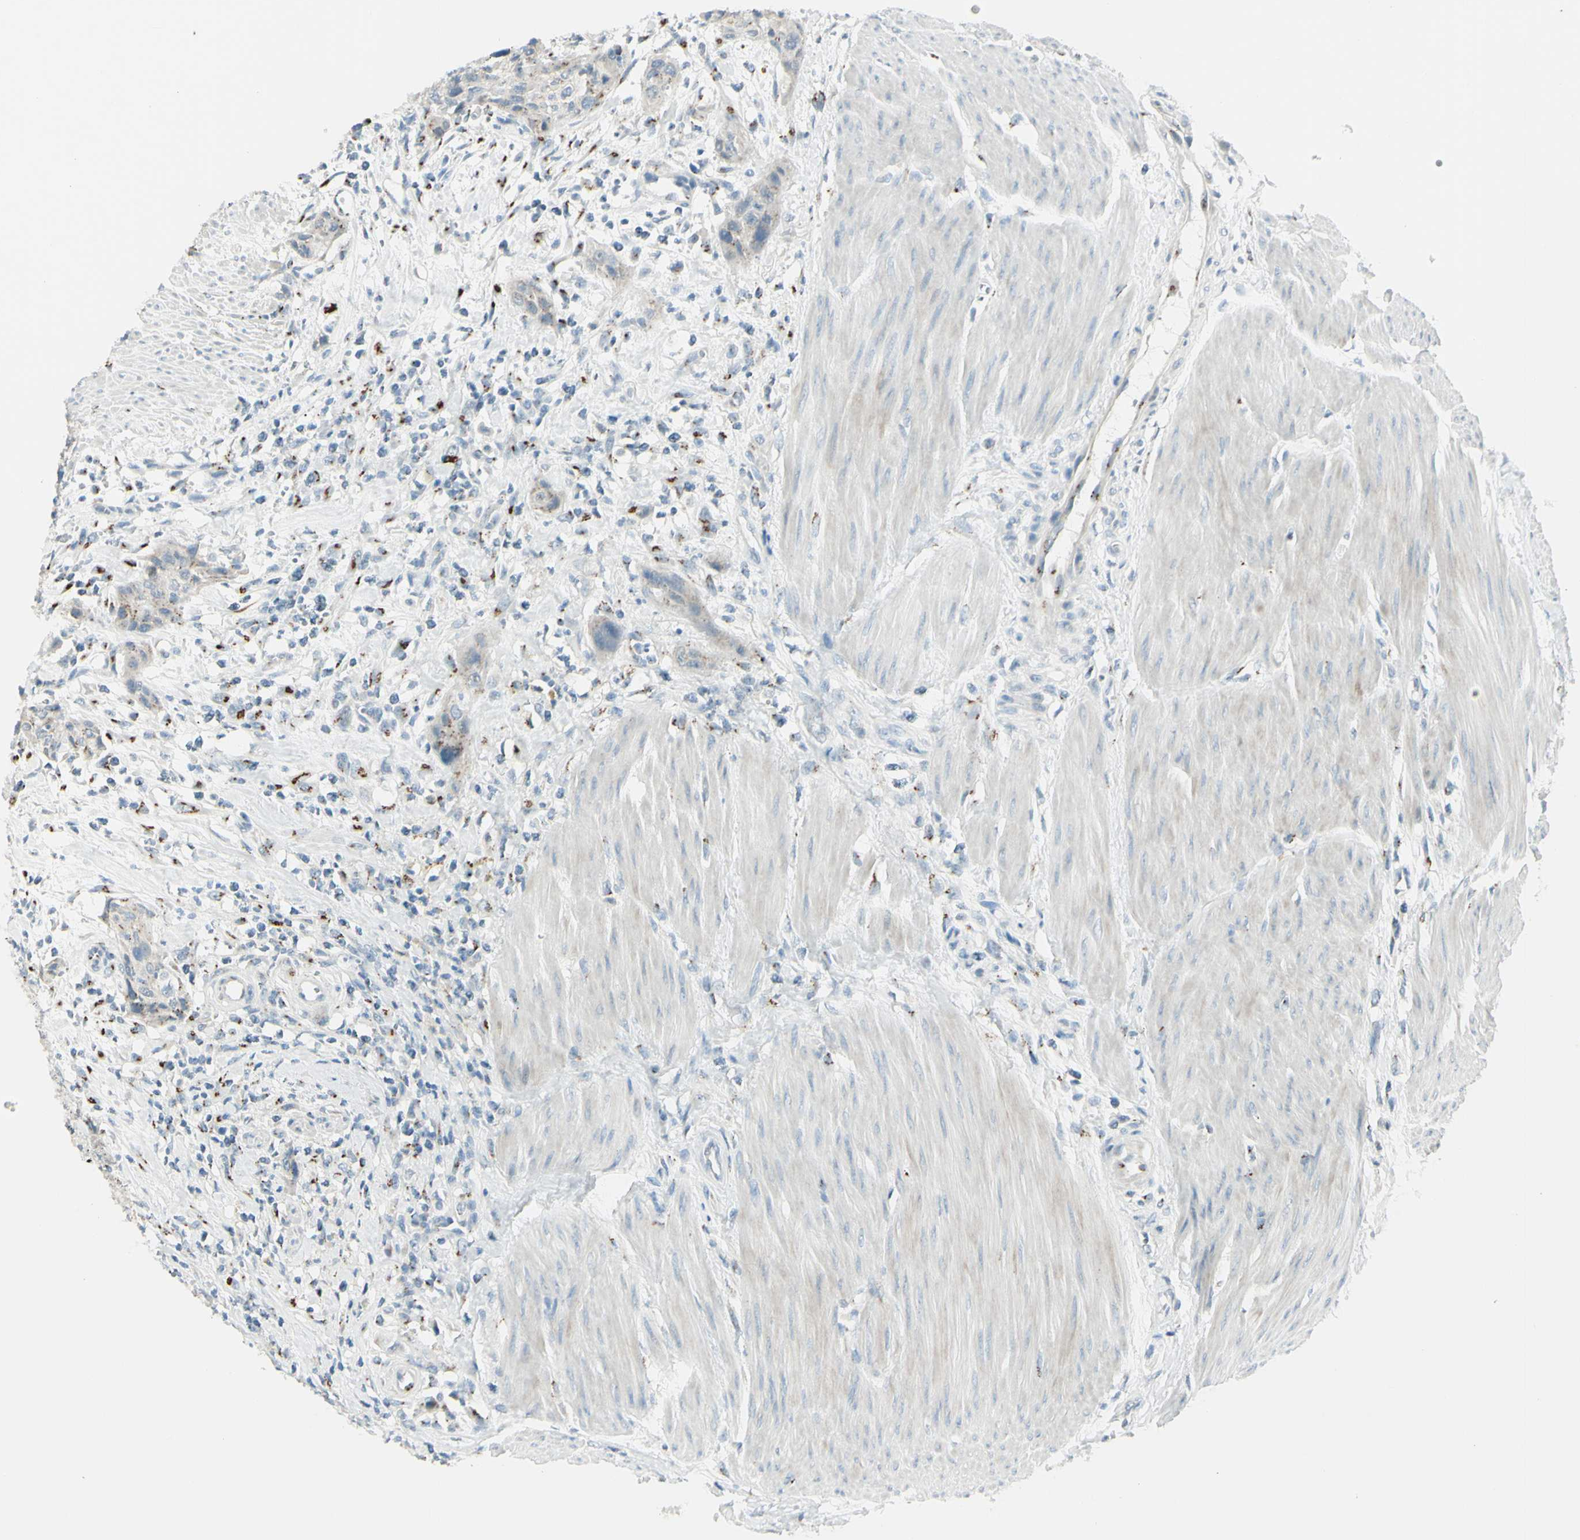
{"staining": {"intensity": "weak", "quantity": "<25%", "location": "cytoplasmic/membranous"}, "tissue": "urothelial cancer", "cell_type": "Tumor cells", "image_type": "cancer", "snomed": [{"axis": "morphology", "description": "Urothelial carcinoma, High grade"}, {"axis": "topography", "description": "Urinary bladder"}], "caption": "Immunohistochemical staining of urothelial cancer shows no significant staining in tumor cells.", "gene": "B4GALT1", "patient": {"sex": "male", "age": 35}}